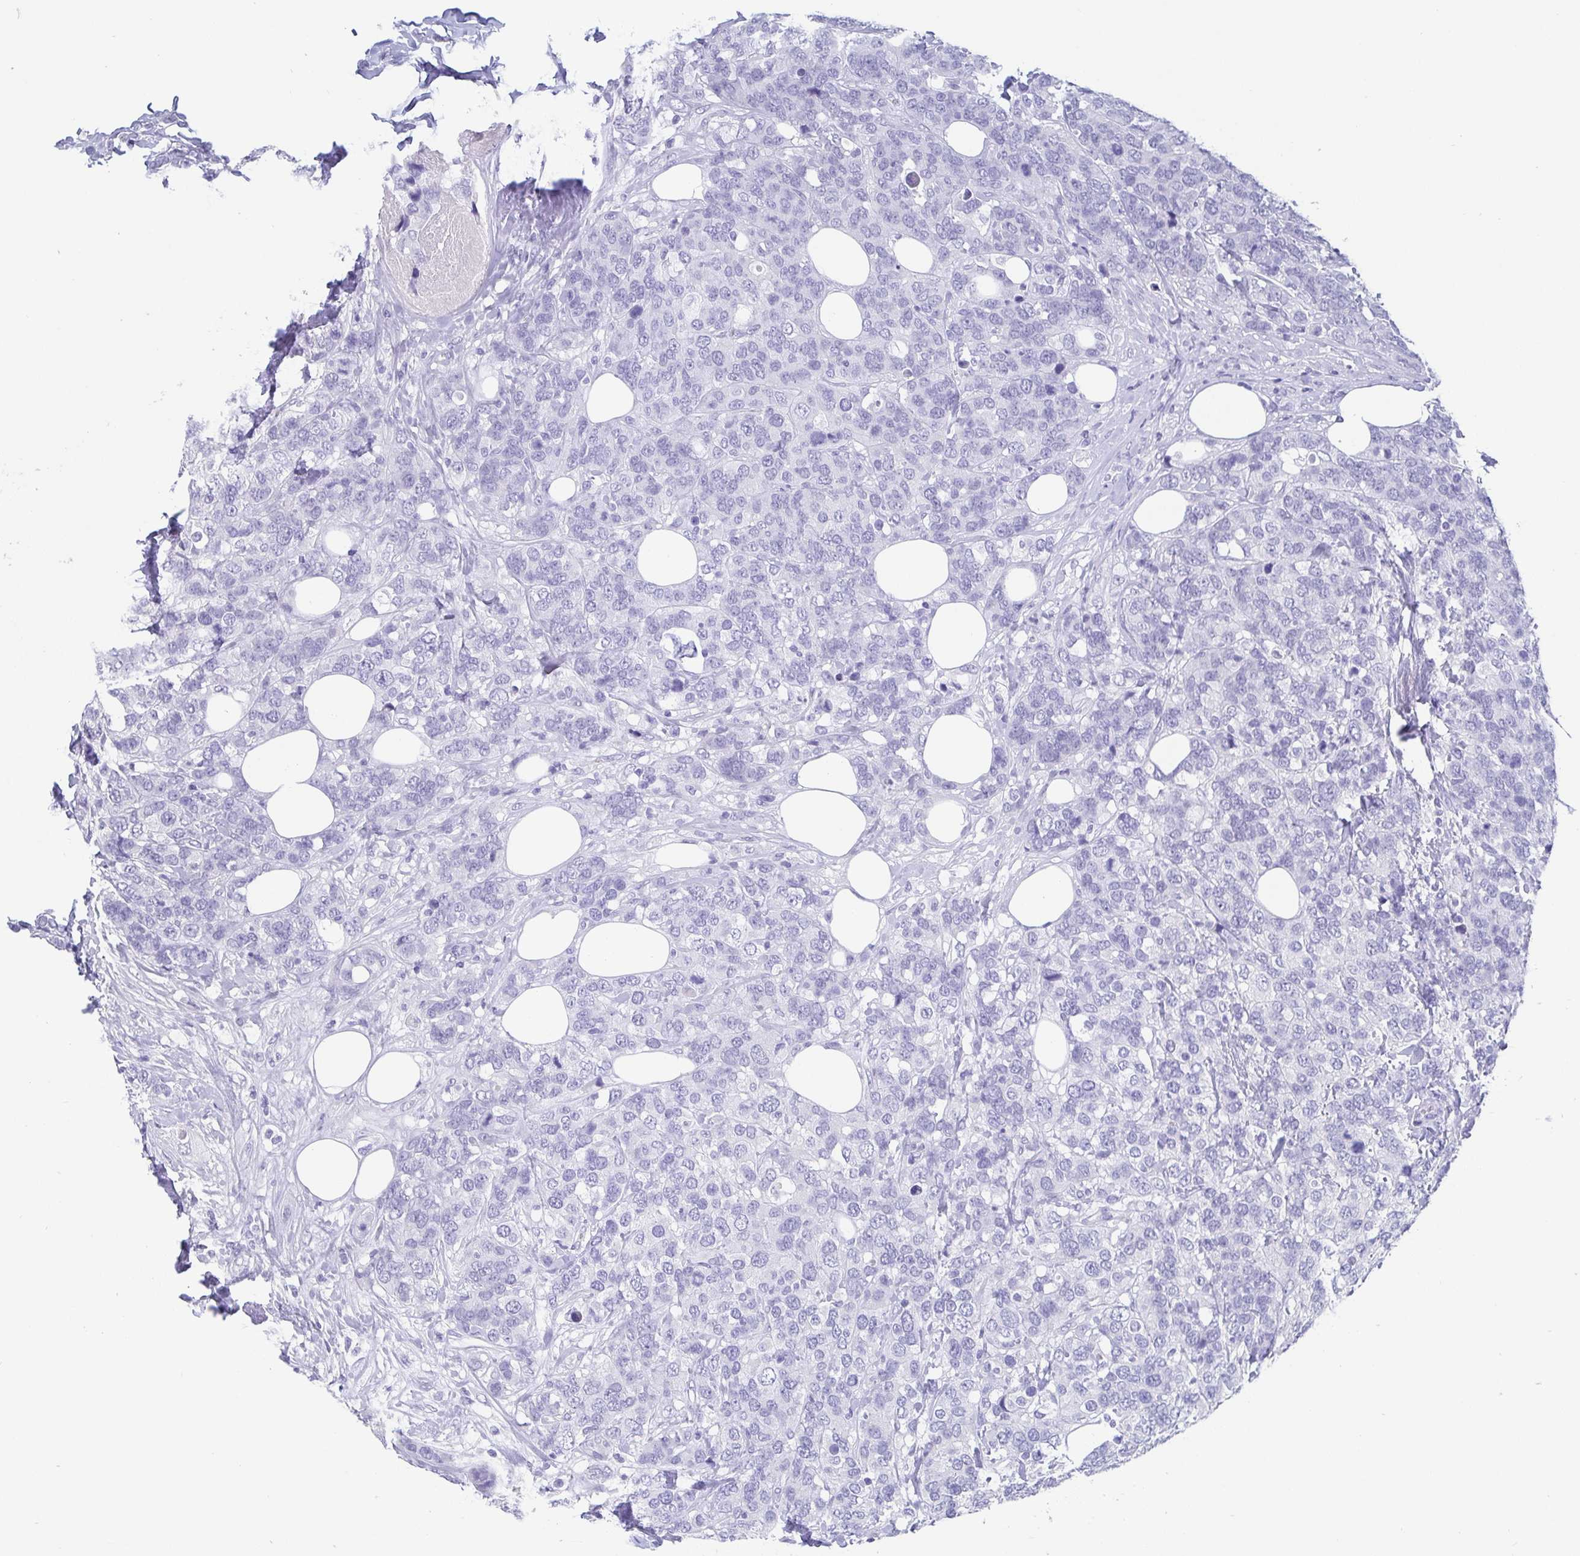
{"staining": {"intensity": "negative", "quantity": "none", "location": "none"}, "tissue": "breast cancer", "cell_type": "Tumor cells", "image_type": "cancer", "snomed": [{"axis": "morphology", "description": "Lobular carcinoma"}, {"axis": "topography", "description": "Breast"}], "caption": "Immunohistochemical staining of breast lobular carcinoma shows no significant expression in tumor cells.", "gene": "SCGN", "patient": {"sex": "female", "age": 59}}